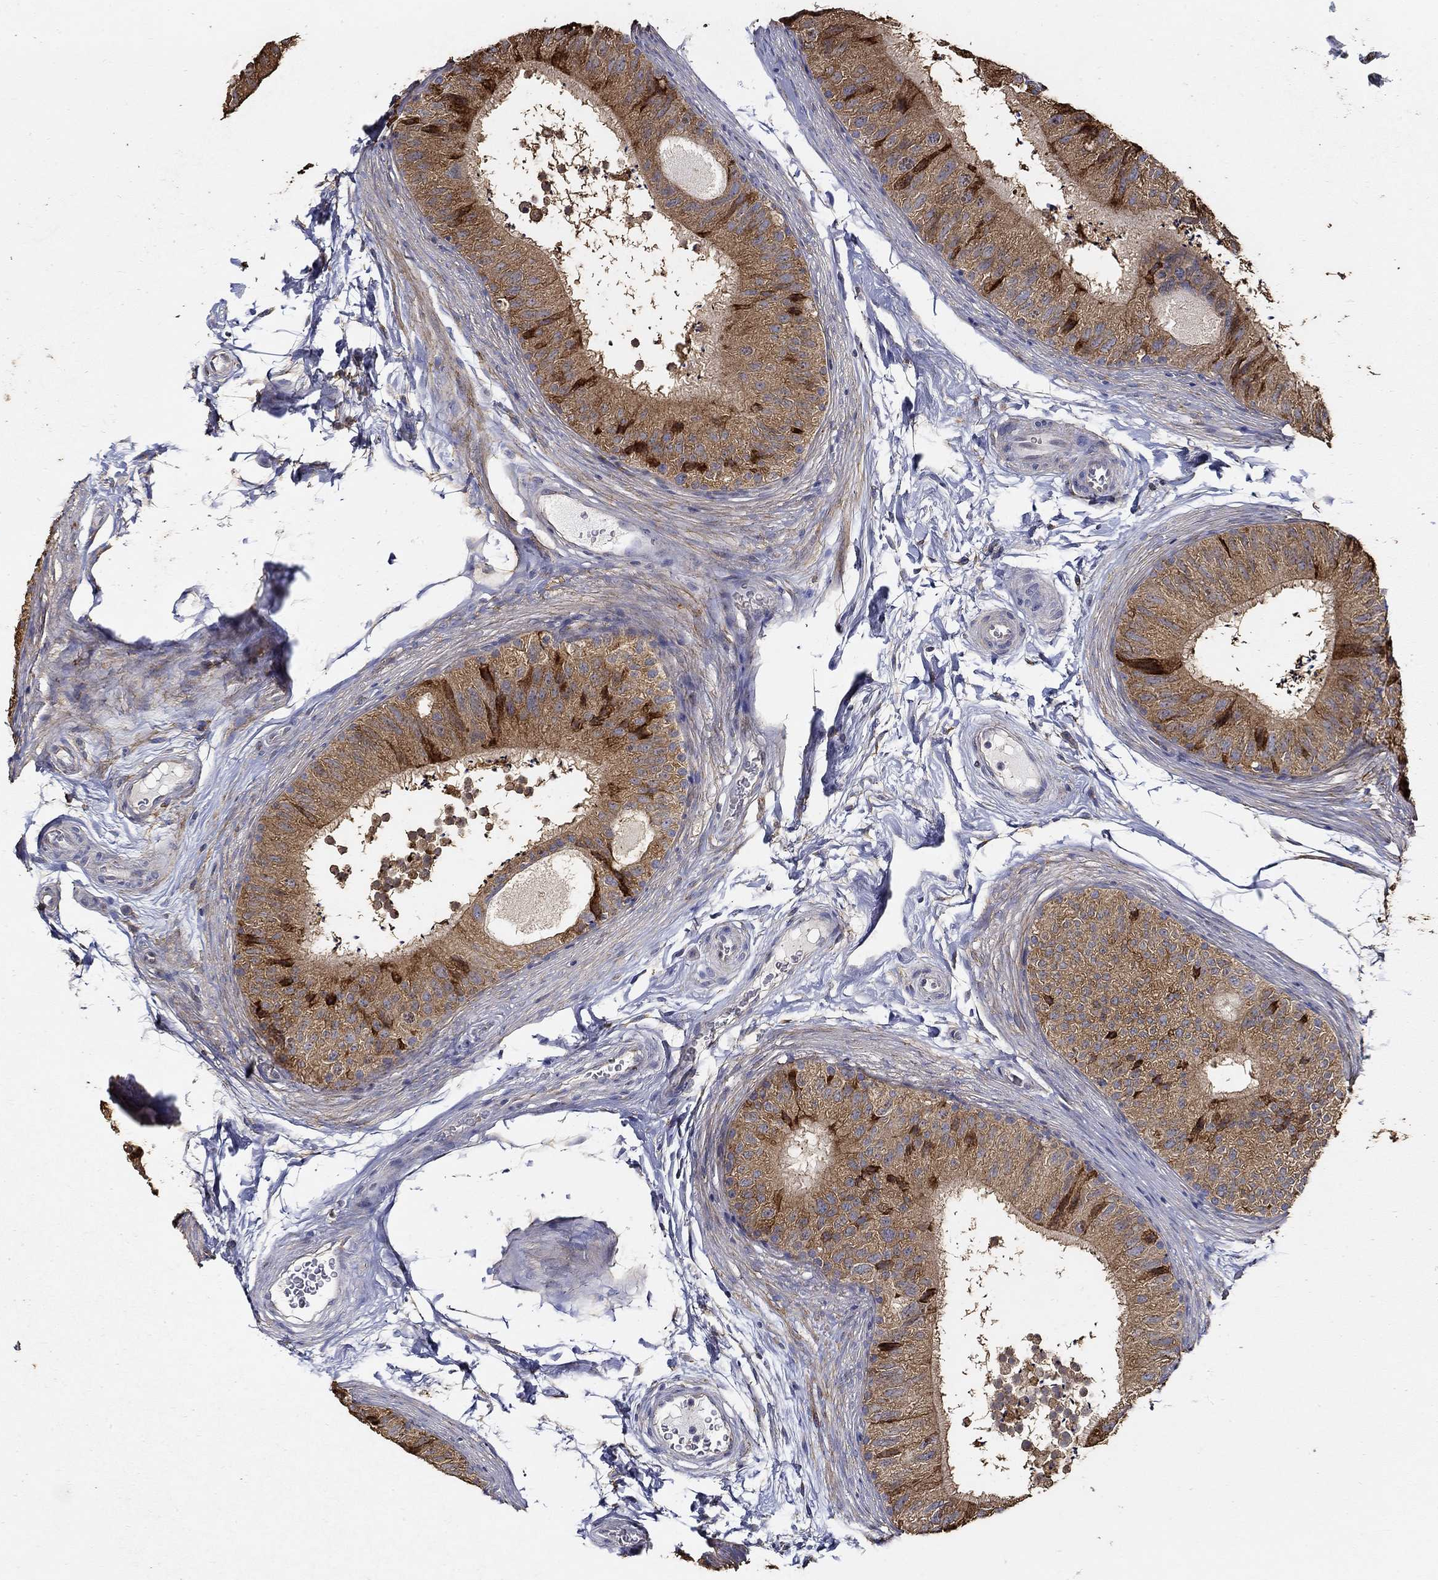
{"staining": {"intensity": "strong", "quantity": "25%-75%", "location": "cytoplasmic/membranous"}, "tissue": "epididymis", "cell_type": "Glandular cells", "image_type": "normal", "snomed": [{"axis": "morphology", "description": "Normal tissue, NOS"}, {"axis": "topography", "description": "Epididymis"}], "caption": "Unremarkable epididymis displays strong cytoplasmic/membranous positivity in approximately 25%-75% of glandular cells, visualized by immunohistochemistry.", "gene": "EMILIN3", "patient": {"sex": "male", "age": 32}}